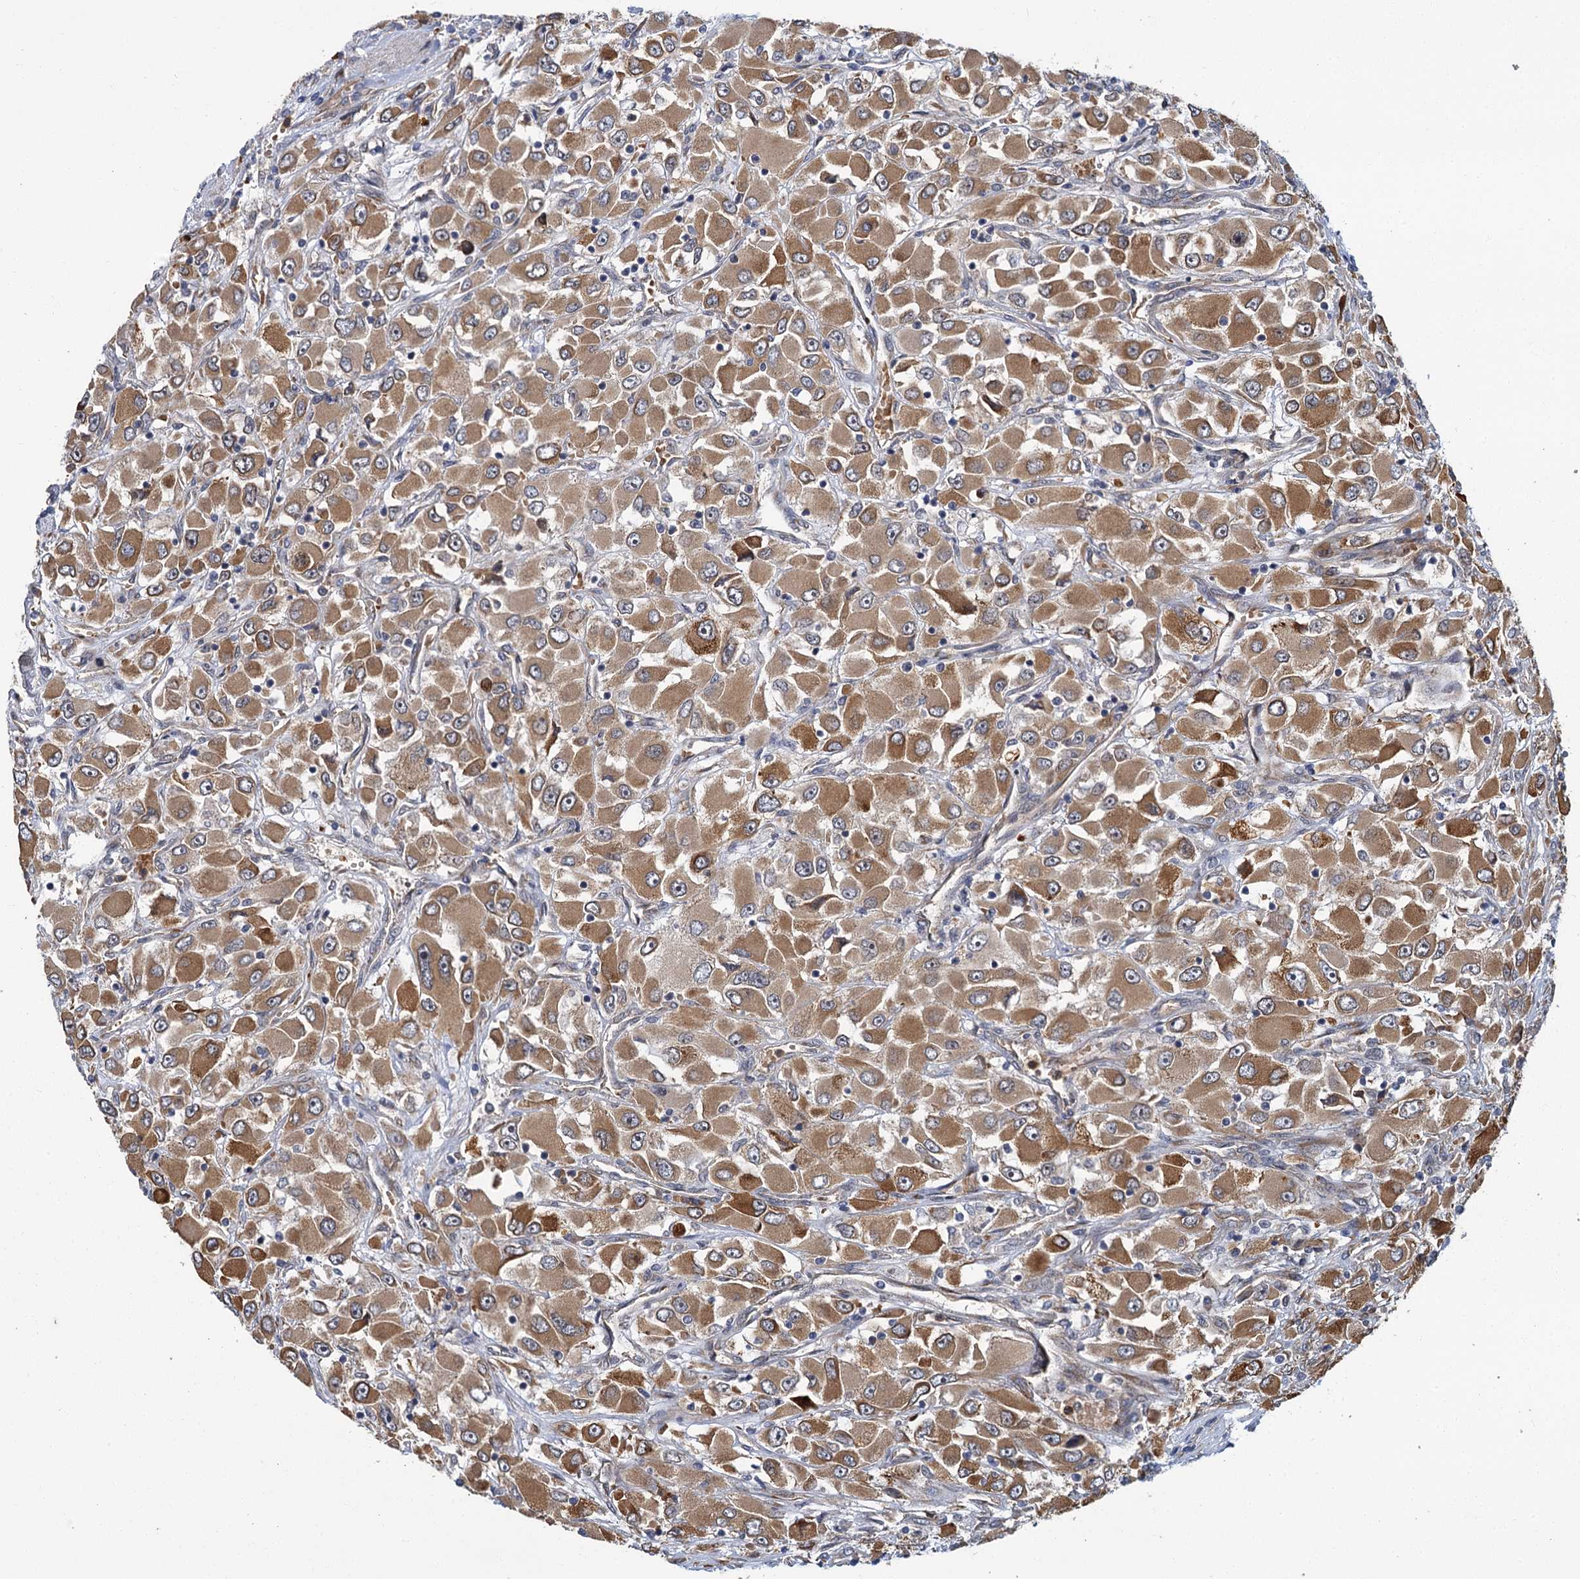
{"staining": {"intensity": "moderate", "quantity": ">75%", "location": "cytoplasmic/membranous"}, "tissue": "renal cancer", "cell_type": "Tumor cells", "image_type": "cancer", "snomed": [{"axis": "morphology", "description": "Adenocarcinoma, NOS"}, {"axis": "topography", "description": "Kidney"}], "caption": "A high-resolution micrograph shows IHC staining of adenocarcinoma (renal), which displays moderate cytoplasmic/membranous staining in approximately >75% of tumor cells.", "gene": "APBA2", "patient": {"sex": "female", "age": 52}}